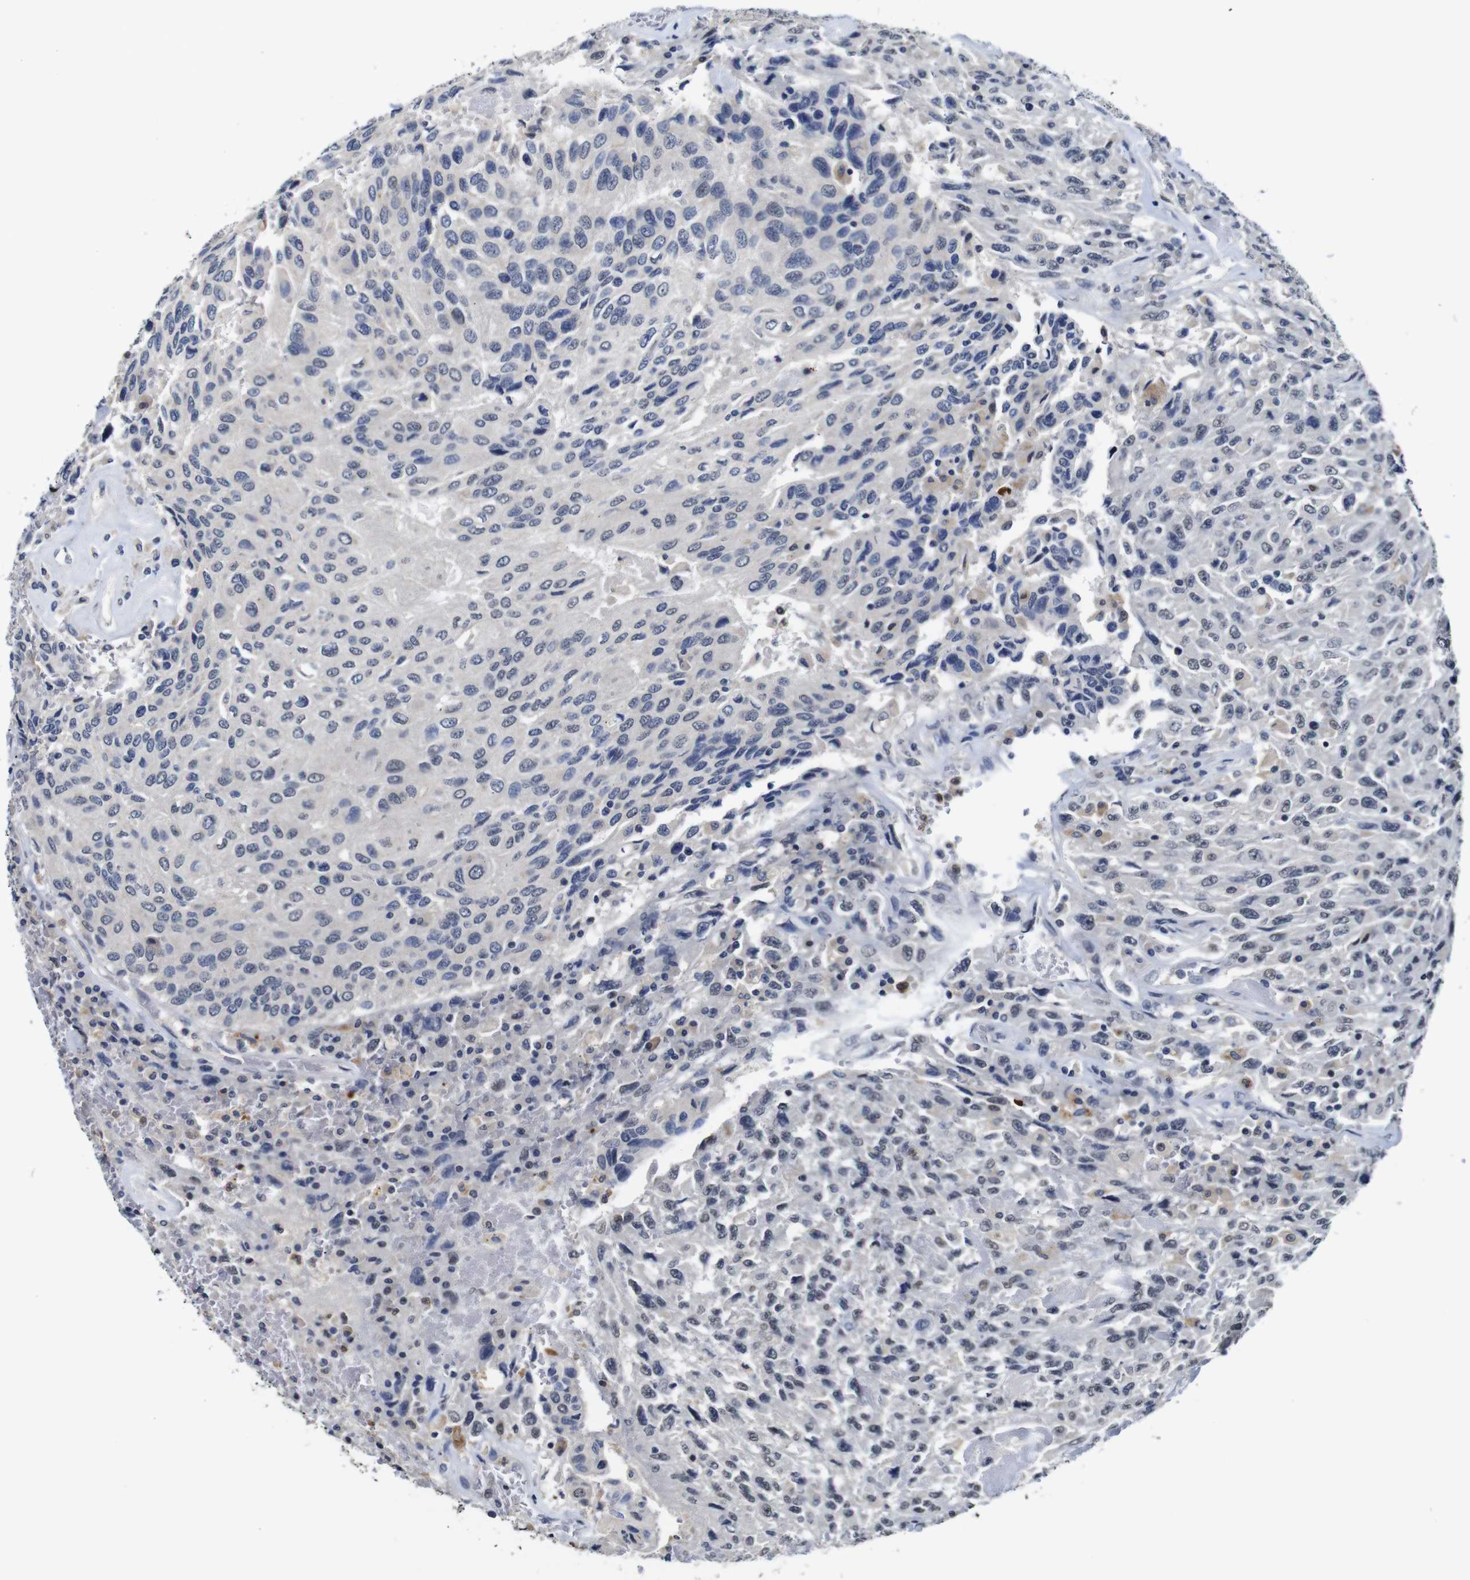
{"staining": {"intensity": "weak", "quantity": "<25%", "location": "nuclear"}, "tissue": "urothelial cancer", "cell_type": "Tumor cells", "image_type": "cancer", "snomed": [{"axis": "morphology", "description": "Urothelial carcinoma, High grade"}, {"axis": "topography", "description": "Urinary bladder"}], "caption": "Tumor cells show no significant positivity in urothelial cancer. (Immunohistochemistry (ihc), brightfield microscopy, high magnification).", "gene": "NTRK3", "patient": {"sex": "male", "age": 66}}